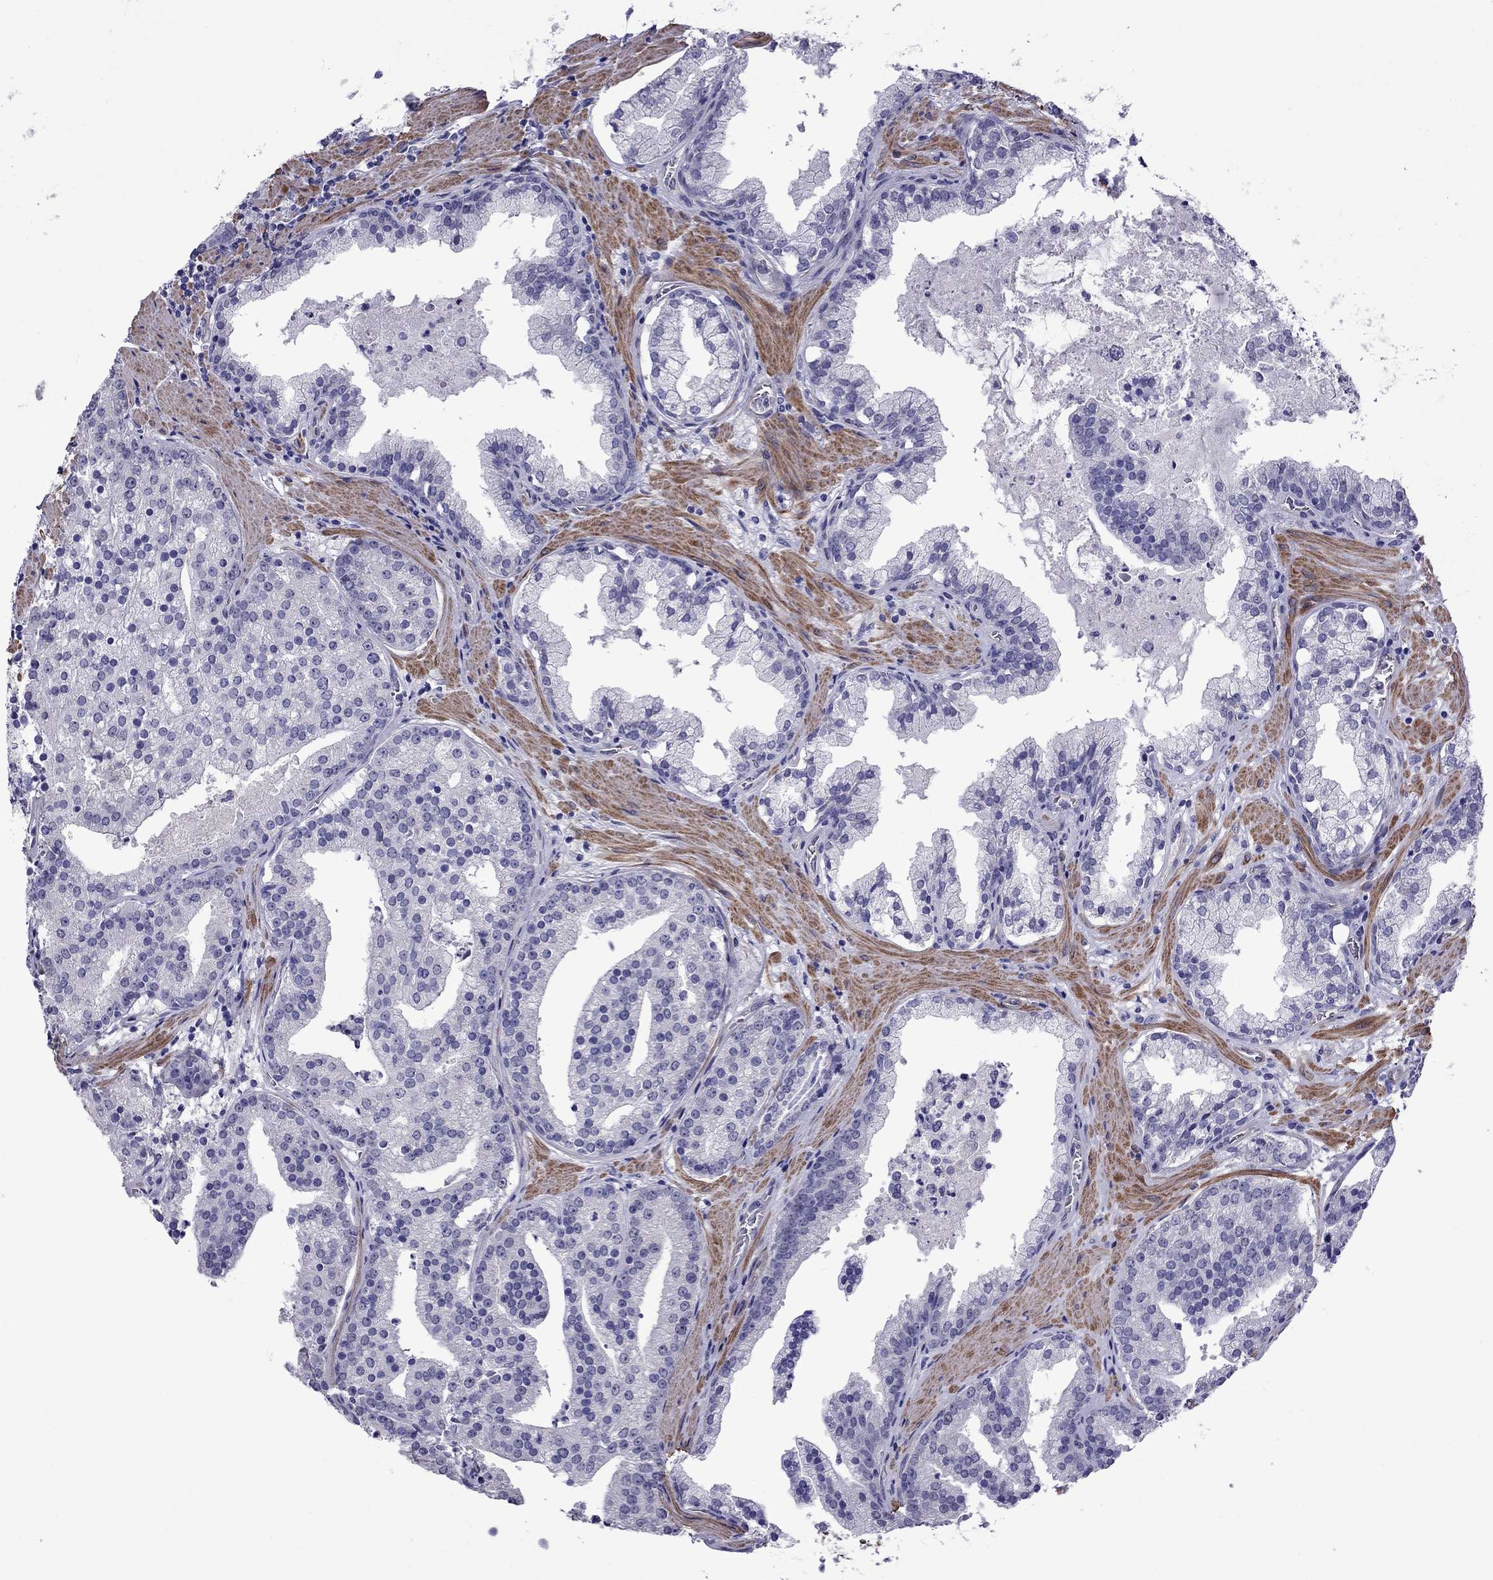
{"staining": {"intensity": "negative", "quantity": "none", "location": "none"}, "tissue": "prostate cancer", "cell_type": "Tumor cells", "image_type": "cancer", "snomed": [{"axis": "morphology", "description": "Adenocarcinoma, NOS"}, {"axis": "topography", "description": "Prostate and seminal vesicle, NOS"}, {"axis": "topography", "description": "Prostate"}], "caption": "Immunohistochemistry (IHC) micrograph of neoplastic tissue: prostate adenocarcinoma stained with DAB (3,3'-diaminobenzidine) reveals no significant protein staining in tumor cells.", "gene": "CHRNA5", "patient": {"sex": "male", "age": 44}}